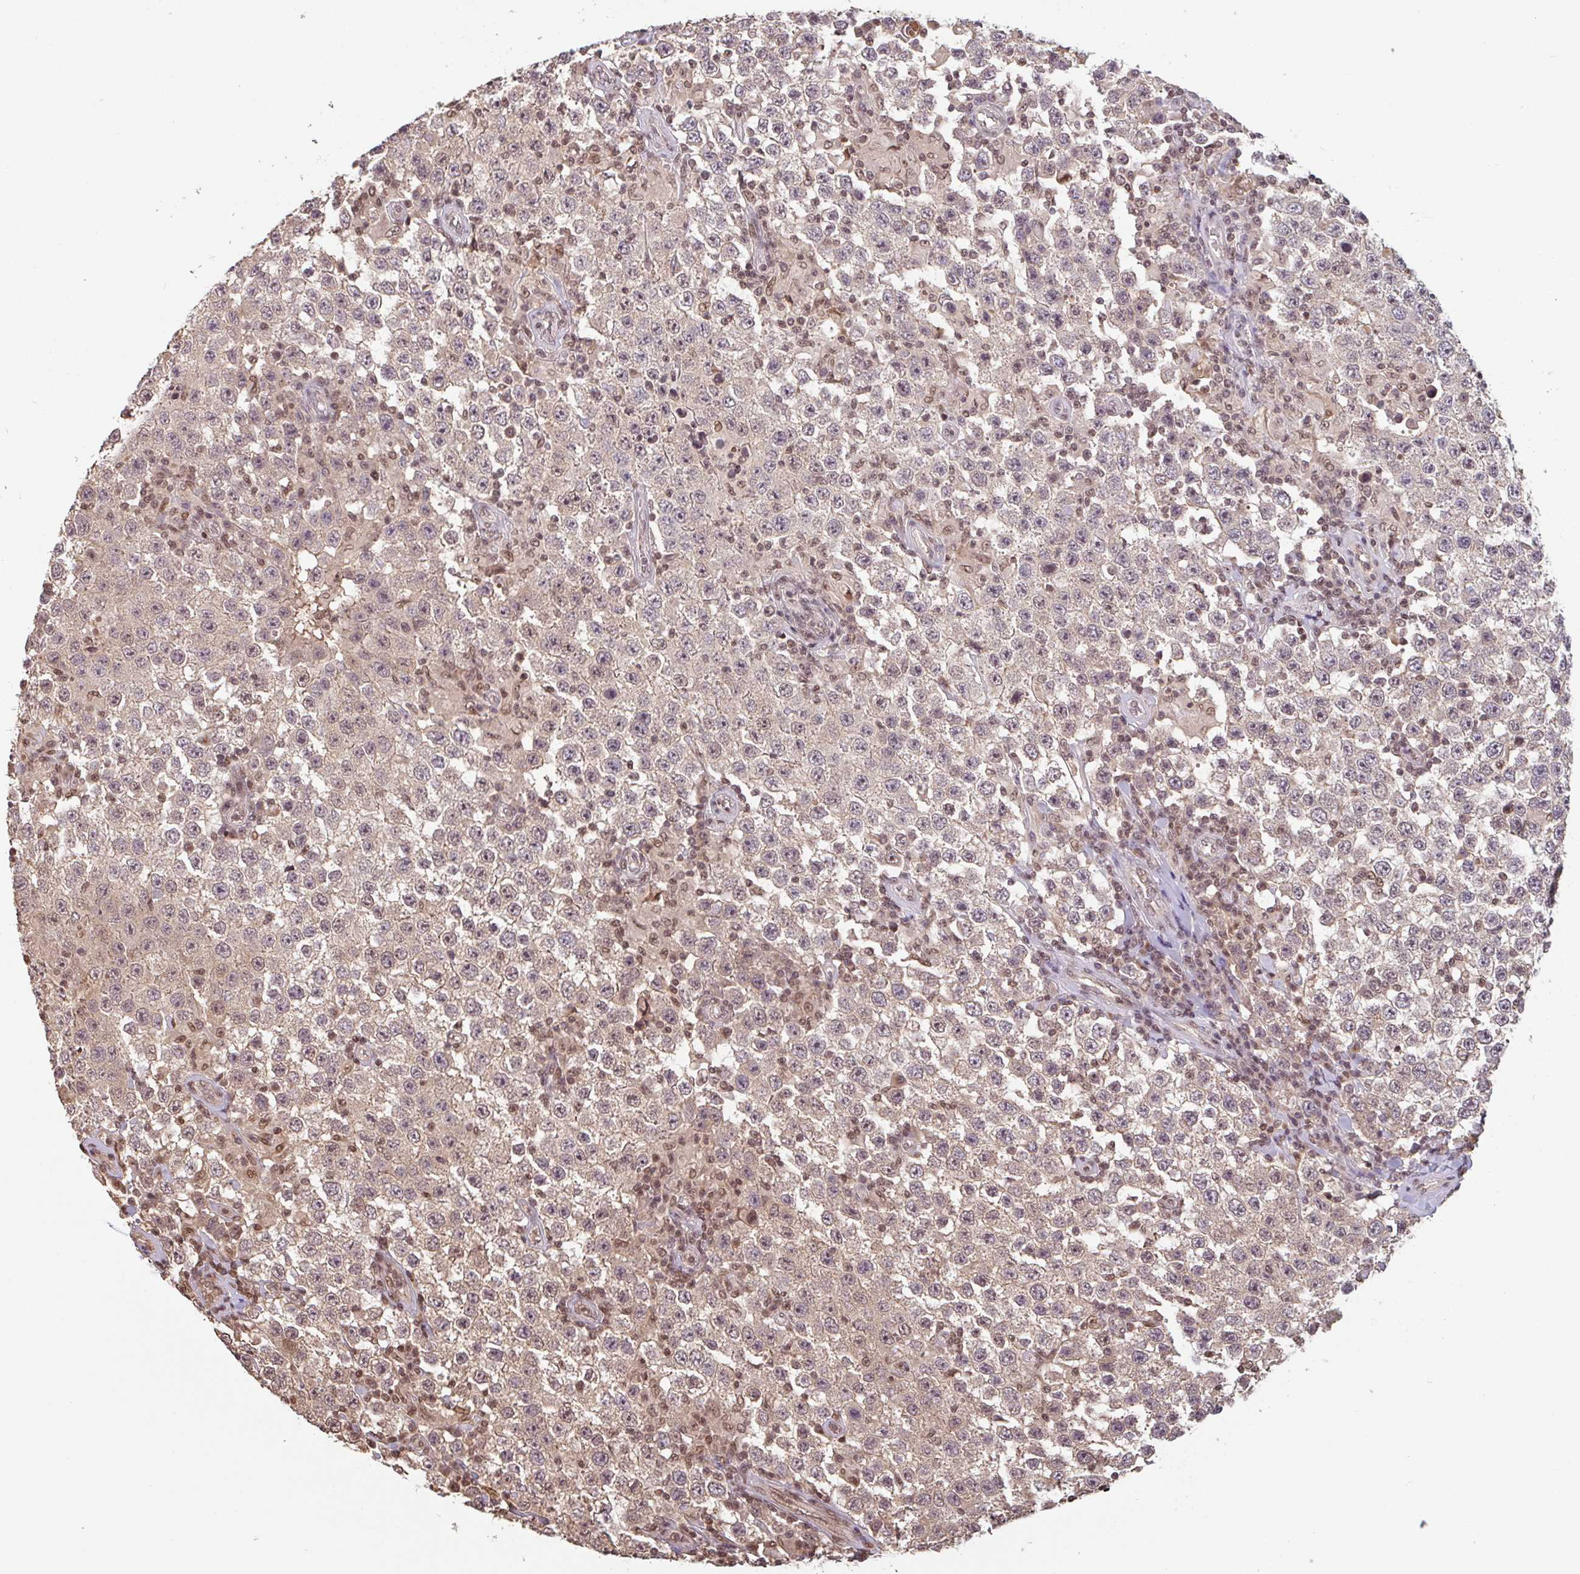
{"staining": {"intensity": "weak", "quantity": "25%-75%", "location": "cytoplasmic/membranous,nuclear"}, "tissue": "testis cancer", "cell_type": "Tumor cells", "image_type": "cancer", "snomed": [{"axis": "morphology", "description": "Normal tissue, NOS"}, {"axis": "morphology", "description": "Urothelial carcinoma, High grade"}, {"axis": "morphology", "description": "Seminoma, NOS"}, {"axis": "morphology", "description": "Carcinoma, Embryonal, NOS"}, {"axis": "topography", "description": "Urinary bladder"}, {"axis": "topography", "description": "Testis"}], "caption": "The photomicrograph shows immunohistochemical staining of testis cancer (embryonal carcinoma). There is weak cytoplasmic/membranous and nuclear expression is present in about 25%-75% of tumor cells.", "gene": "DR1", "patient": {"sex": "male", "age": 41}}